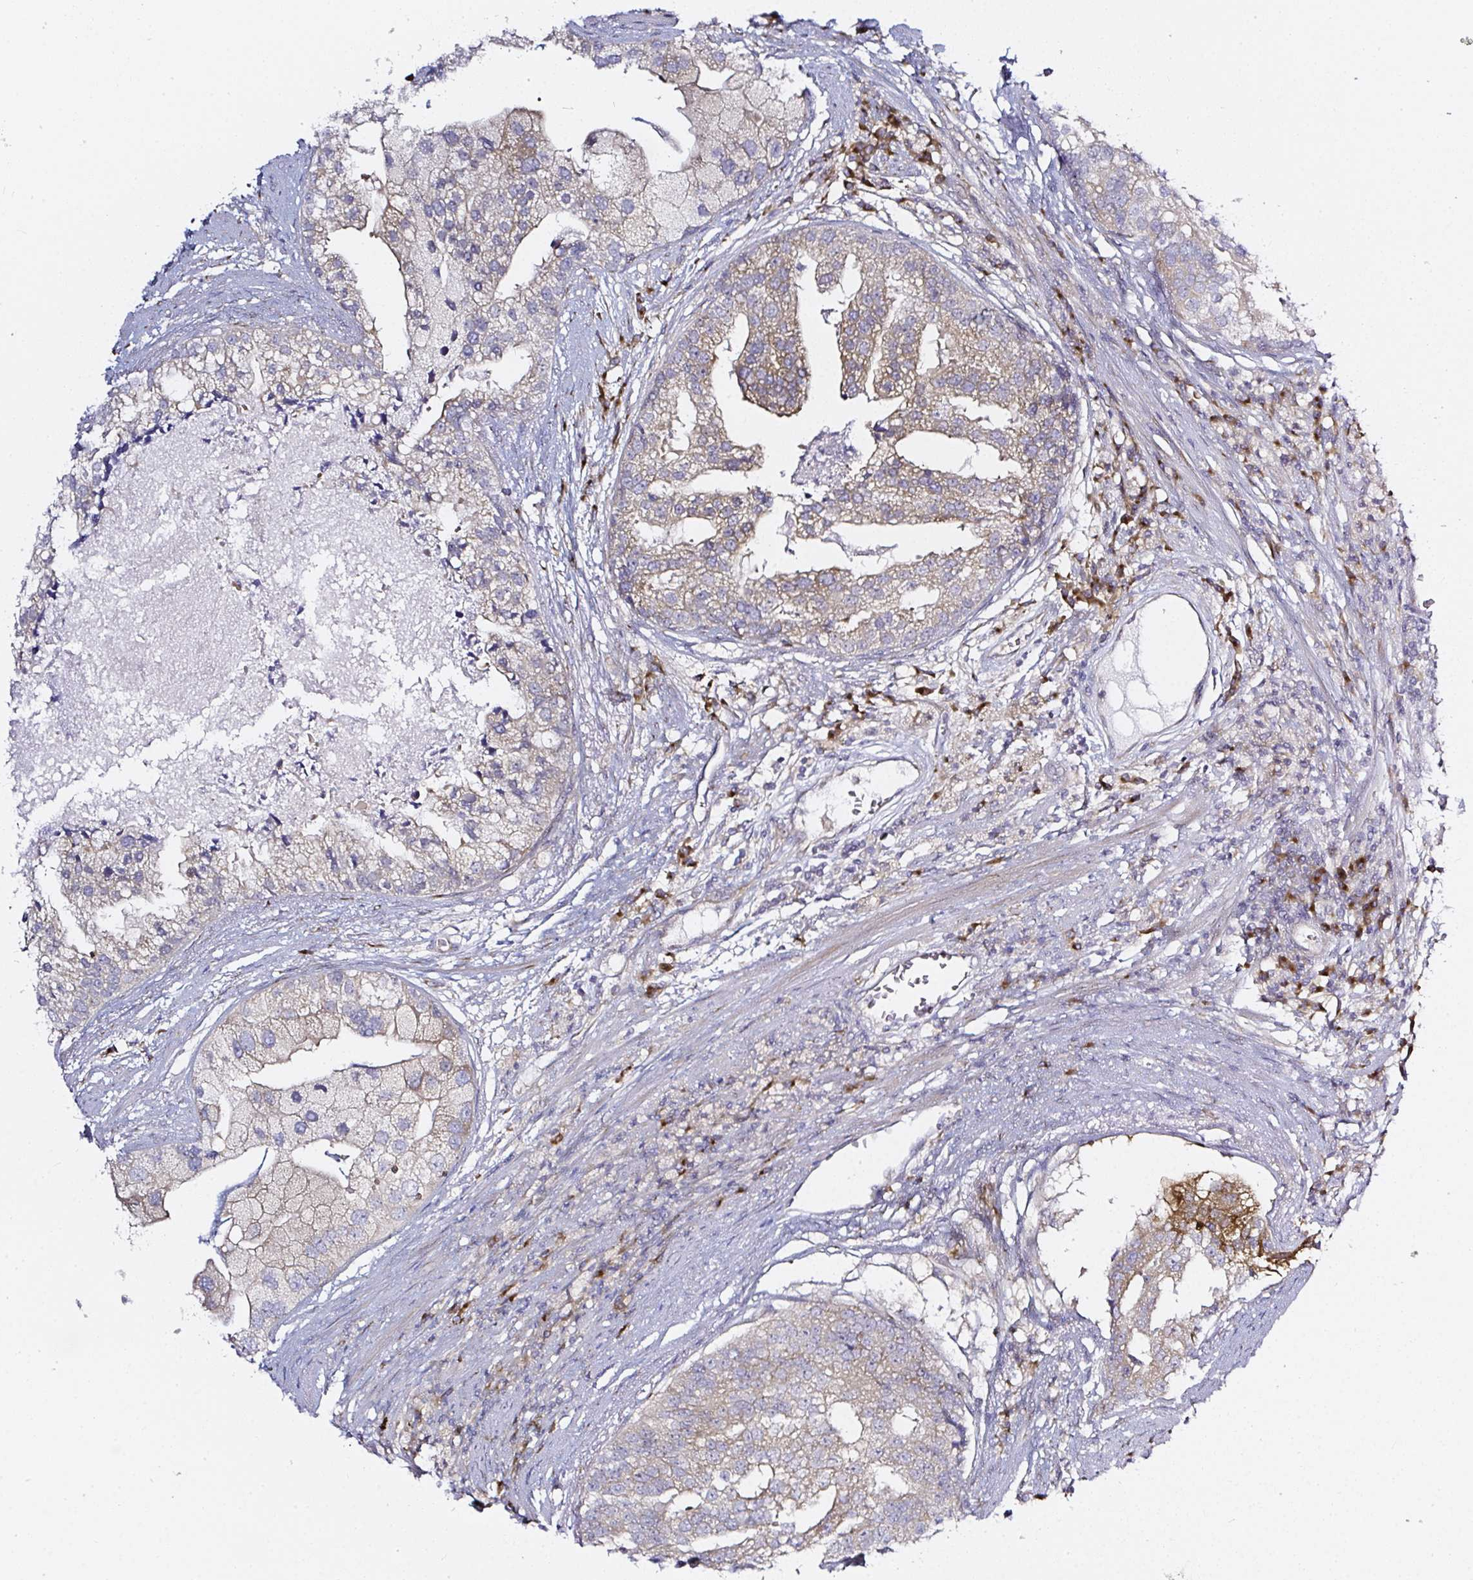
{"staining": {"intensity": "moderate", "quantity": "25%-75%", "location": "cytoplasmic/membranous"}, "tissue": "prostate cancer", "cell_type": "Tumor cells", "image_type": "cancer", "snomed": [{"axis": "morphology", "description": "Adenocarcinoma, High grade"}, {"axis": "topography", "description": "Prostate"}], "caption": "A high-resolution histopathology image shows immunohistochemistry staining of prostate adenocarcinoma (high-grade), which exhibits moderate cytoplasmic/membranous expression in approximately 25%-75% of tumor cells.", "gene": "MLX", "patient": {"sex": "male", "age": 62}}